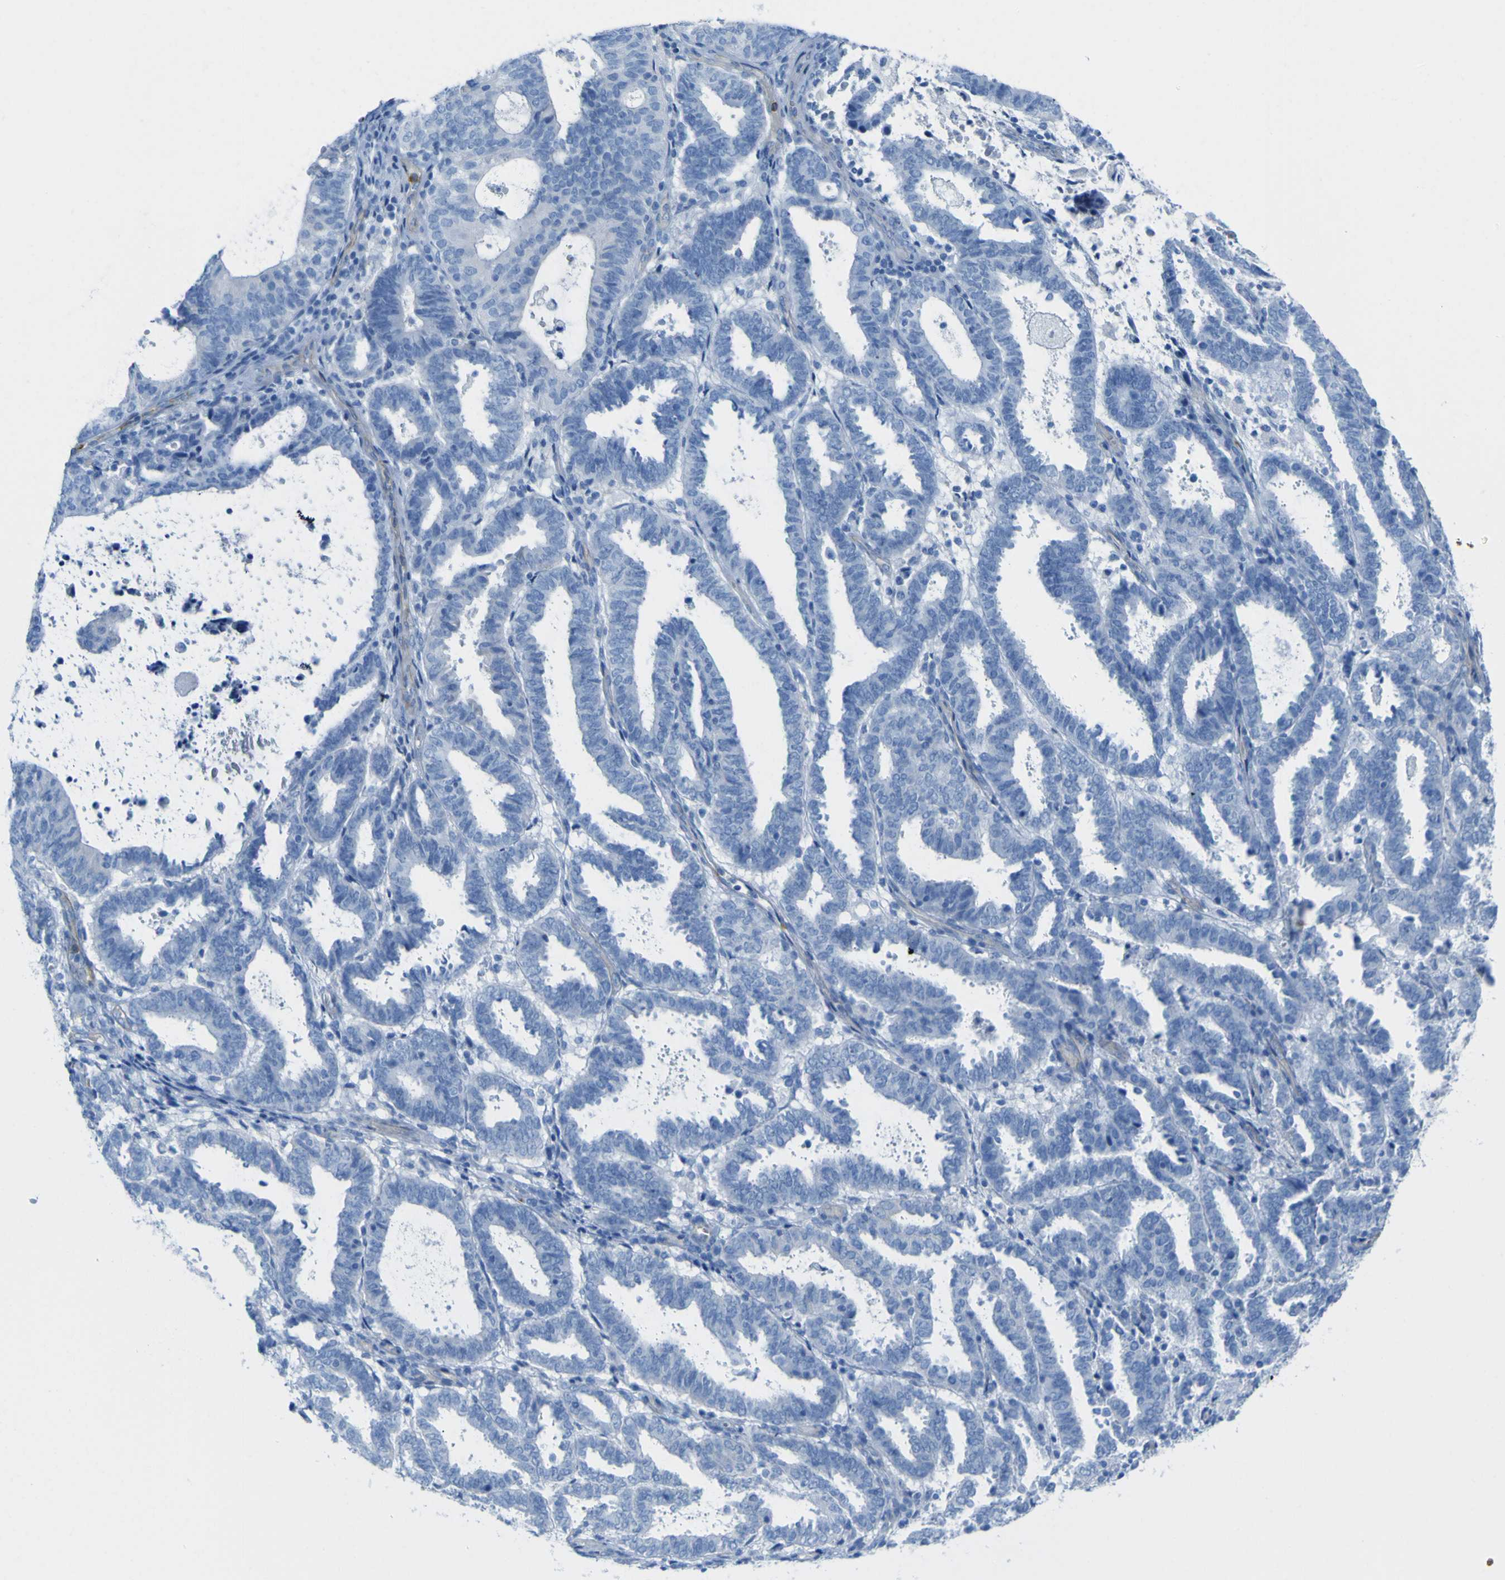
{"staining": {"intensity": "negative", "quantity": "none", "location": "none"}, "tissue": "endometrial cancer", "cell_type": "Tumor cells", "image_type": "cancer", "snomed": [{"axis": "morphology", "description": "Adenocarcinoma, NOS"}, {"axis": "topography", "description": "Uterus"}], "caption": "Tumor cells show no significant protein expression in endometrial cancer (adenocarcinoma).", "gene": "CD93", "patient": {"sex": "female", "age": 83}}